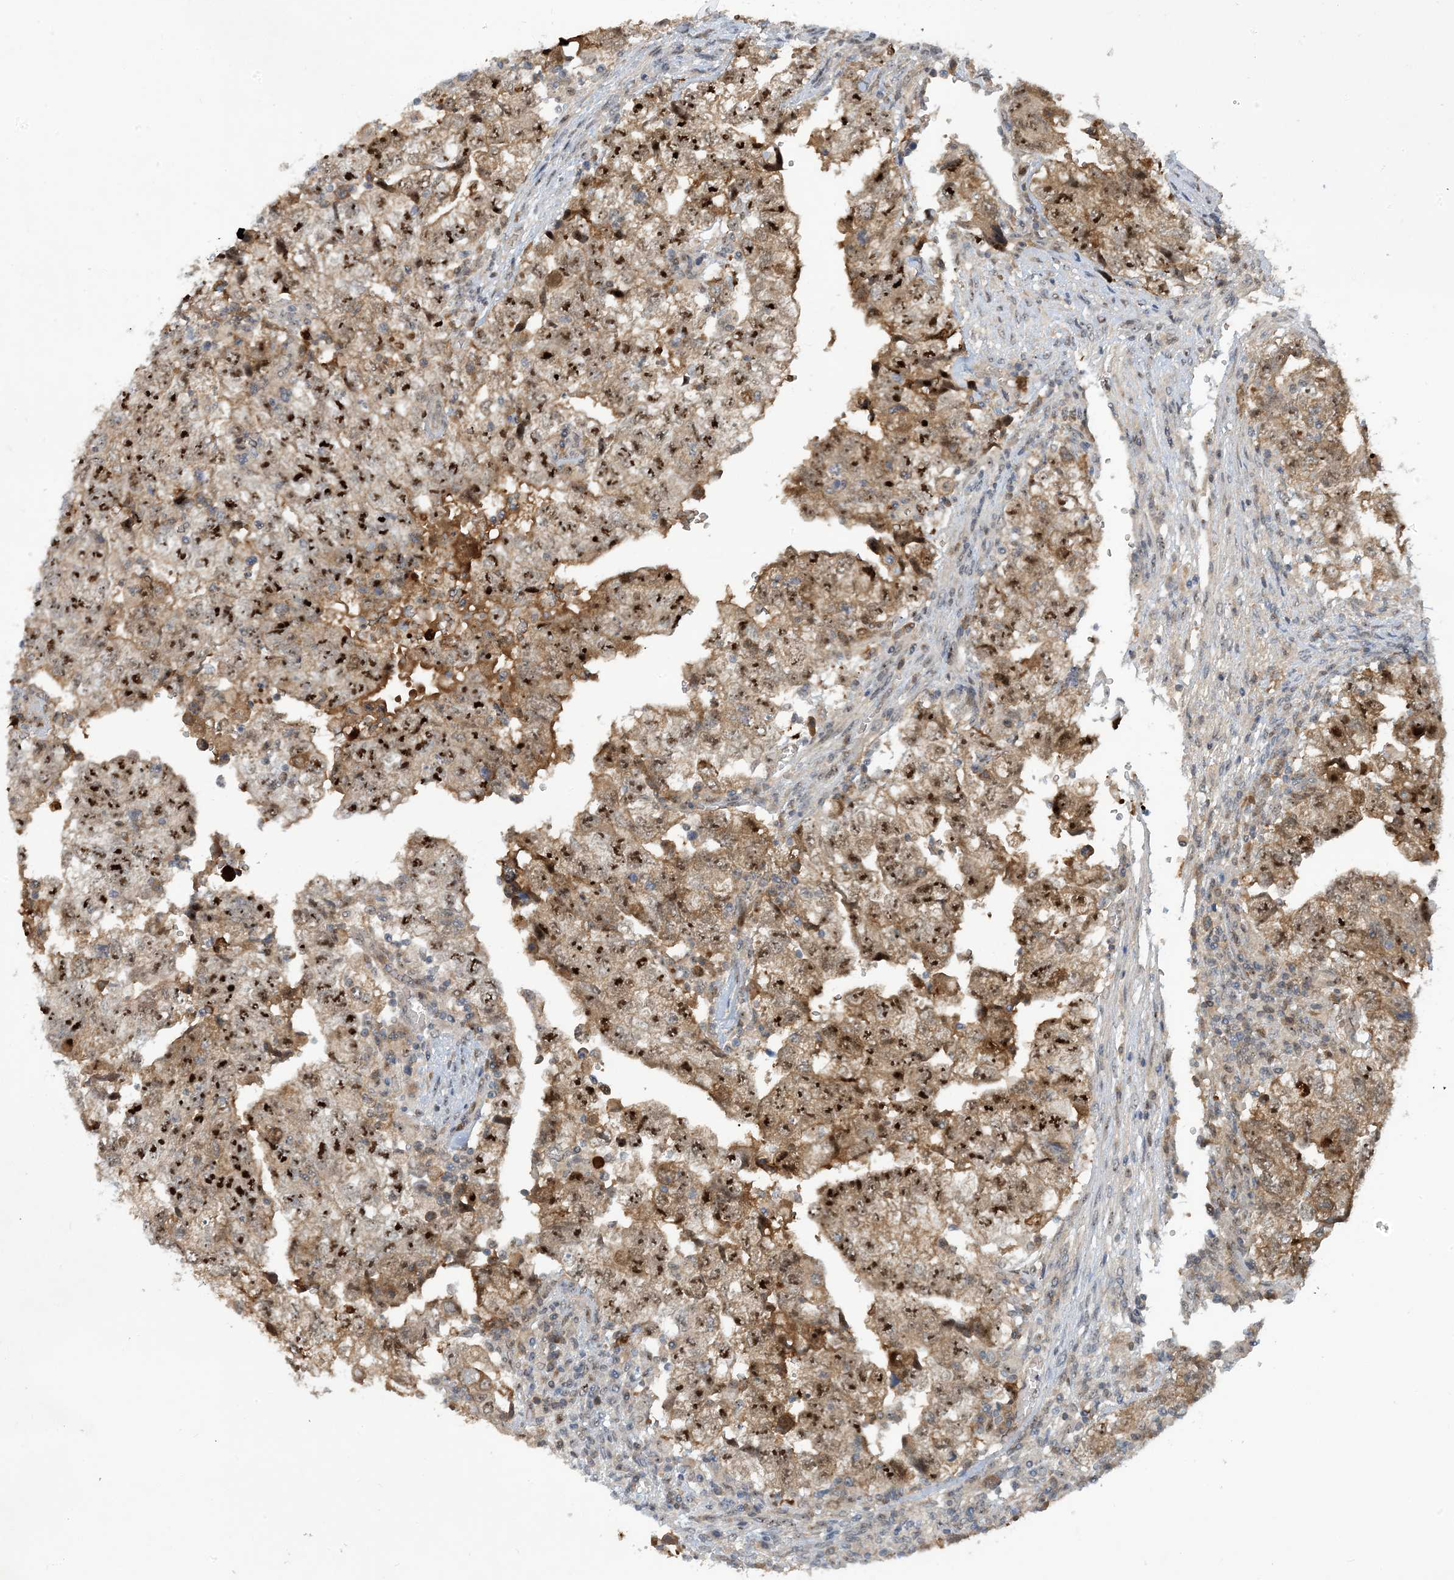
{"staining": {"intensity": "strong", "quantity": ">75%", "location": "nuclear"}, "tissue": "testis cancer", "cell_type": "Tumor cells", "image_type": "cancer", "snomed": [{"axis": "morphology", "description": "Carcinoma, Embryonal, NOS"}, {"axis": "topography", "description": "Testis"}], "caption": "A micrograph of testis embryonal carcinoma stained for a protein reveals strong nuclear brown staining in tumor cells. The staining is performed using DAB brown chromogen to label protein expression. The nuclei are counter-stained blue using hematoxylin.", "gene": "UBE2E1", "patient": {"sex": "male", "age": 36}}